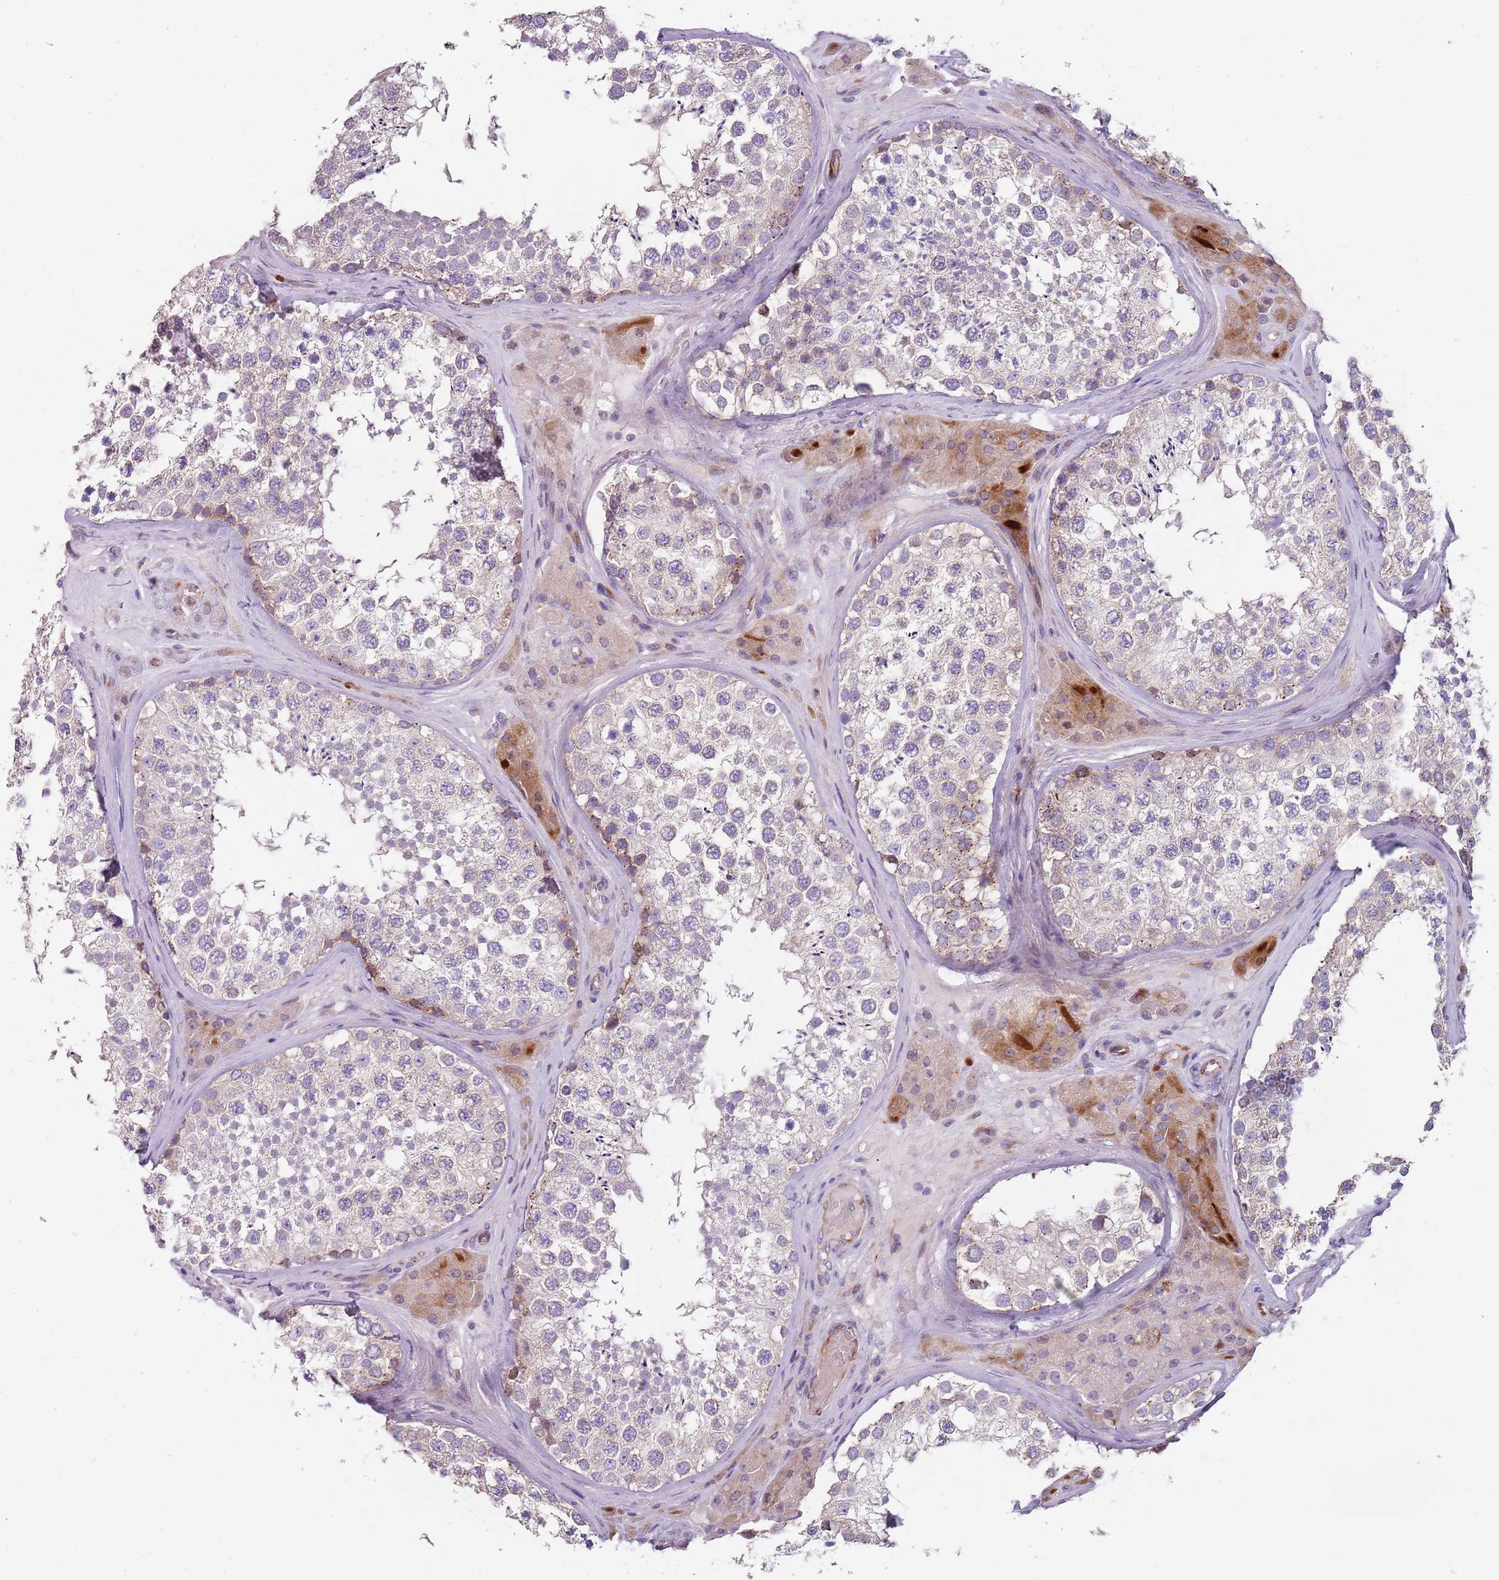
{"staining": {"intensity": "weak", "quantity": "<25%", "location": "cytoplasmic/membranous"}, "tissue": "testis", "cell_type": "Cells in seminiferous ducts", "image_type": "normal", "snomed": [{"axis": "morphology", "description": "Normal tissue, NOS"}, {"axis": "topography", "description": "Testis"}], "caption": "Immunohistochemical staining of unremarkable human testis displays no significant expression in cells in seminiferous ducts.", "gene": "ZNF583", "patient": {"sex": "male", "age": 46}}